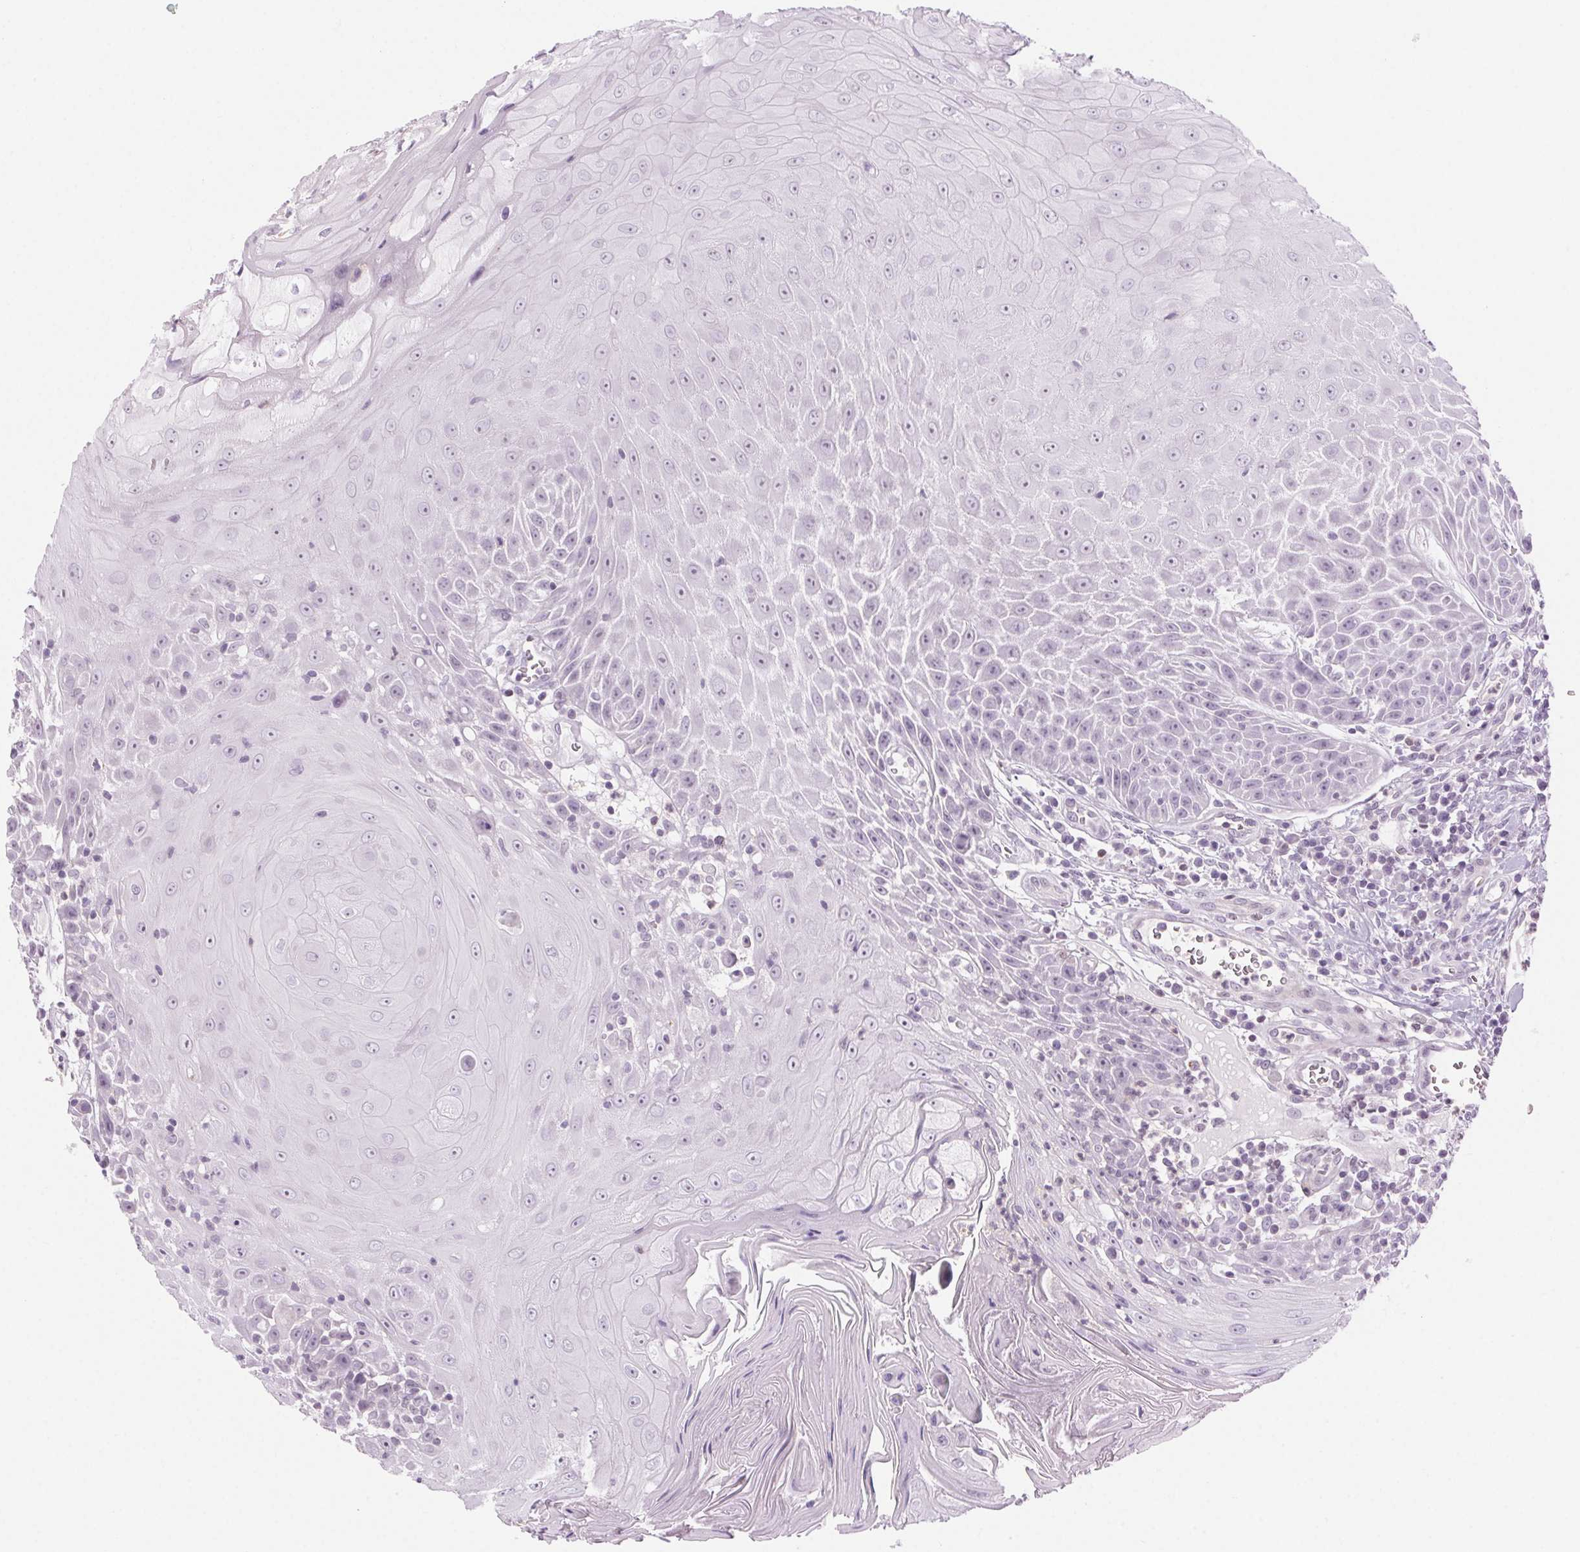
{"staining": {"intensity": "negative", "quantity": "none", "location": "none"}, "tissue": "head and neck cancer", "cell_type": "Tumor cells", "image_type": "cancer", "snomed": [{"axis": "morphology", "description": "Squamous cell carcinoma, NOS"}, {"axis": "topography", "description": "Head-Neck"}], "caption": "Immunohistochemistry (IHC) of head and neck cancer (squamous cell carcinoma) exhibits no positivity in tumor cells.", "gene": "SLC6A19", "patient": {"sex": "male", "age": 52}}